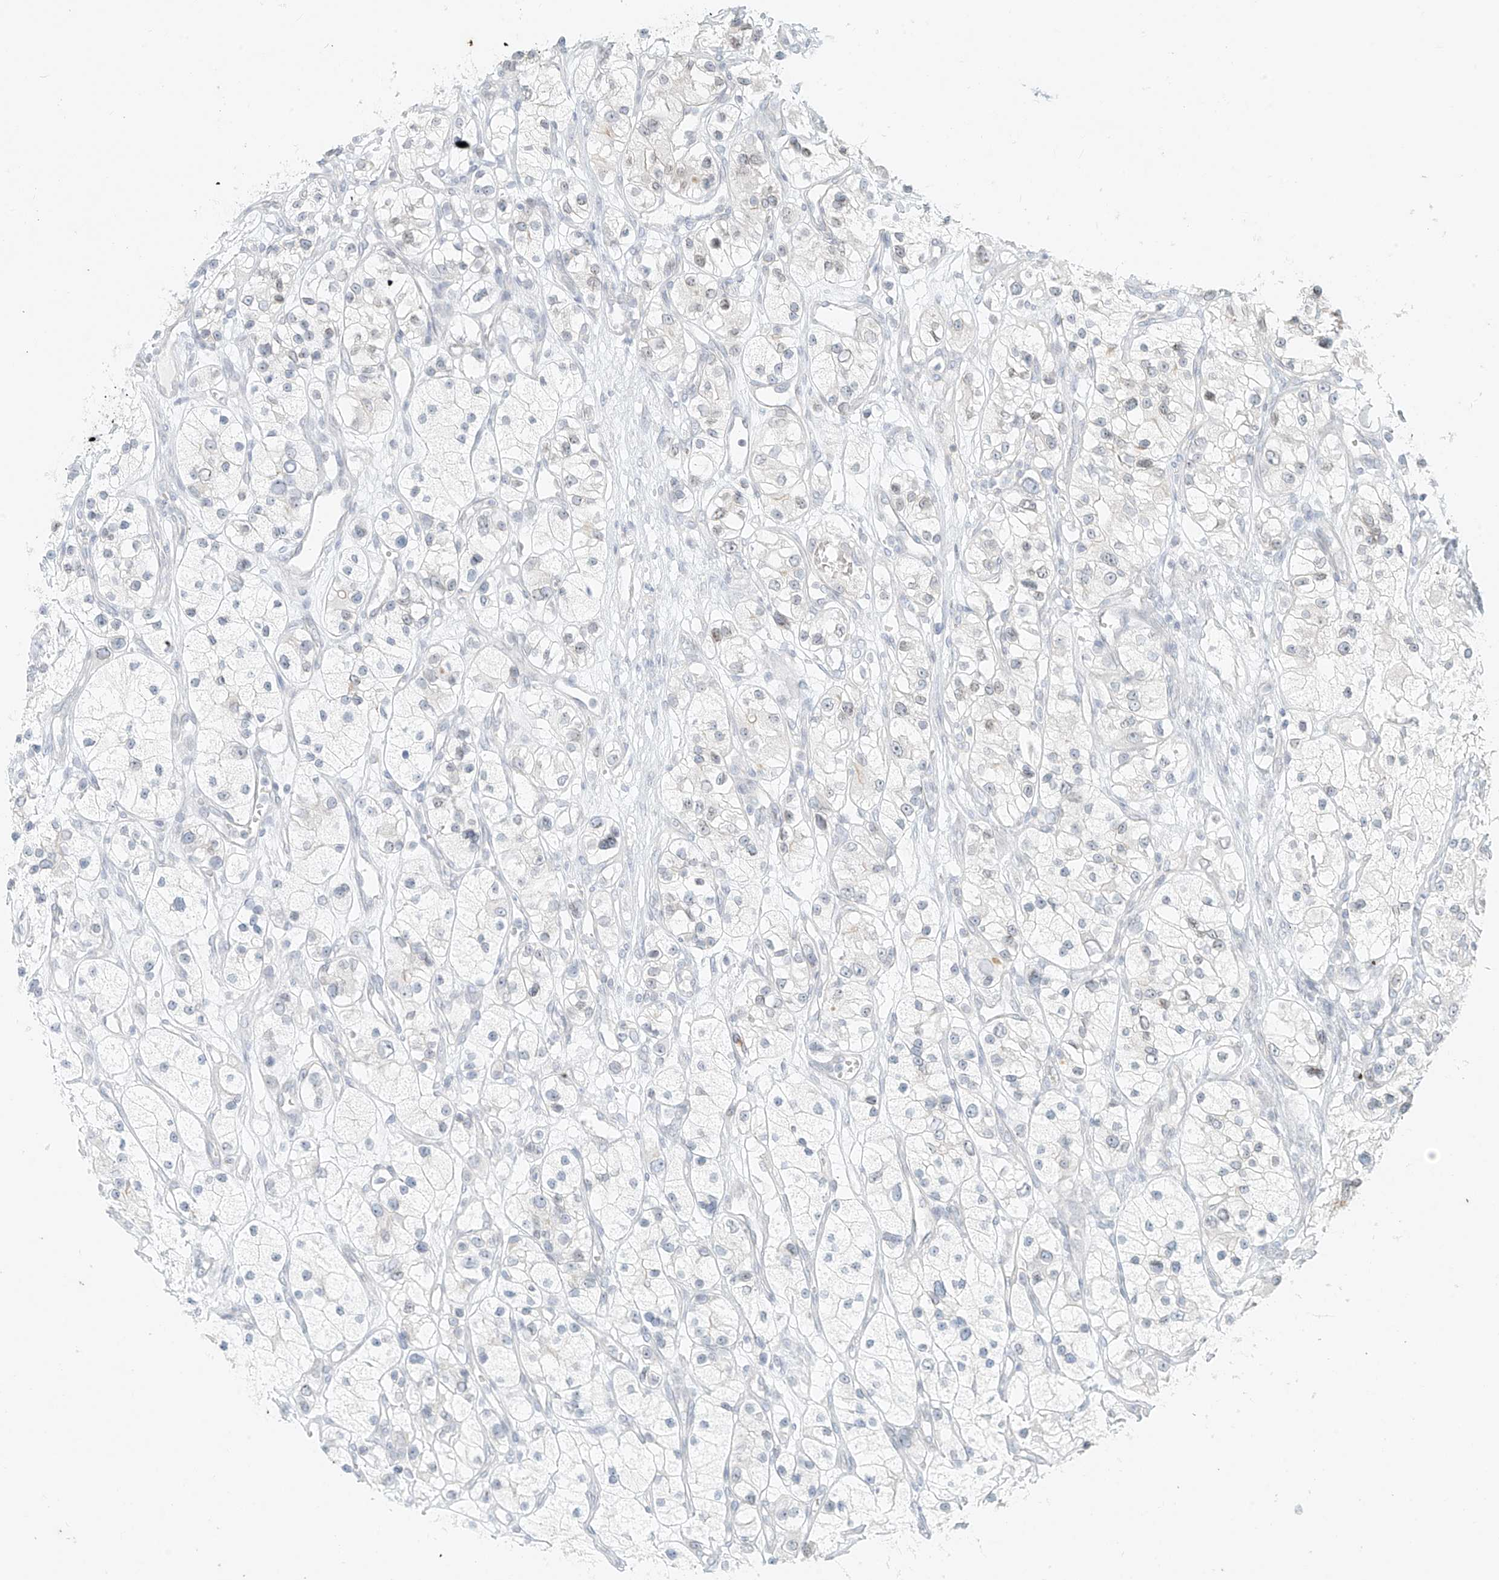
{"staining": {"intensity": "negative", "quantity": "none", "location": "none"}, "tissue": "renal cancer", "cell_type": "Tumor cells", "image_type": "cancer", "snomed": [{"axis": "morphology", "description": "Adenocarcinoma, NOS"}, {"axis": "topography", "description": "Kidney"}], "caption": "IHC photomicrograph of adenocarcinoma (renal) stained for a protein (brown), which reveals no staining in tumor cells.", "gene": "OSBPL7", "patient": {"sex": "female", "age": 57}}